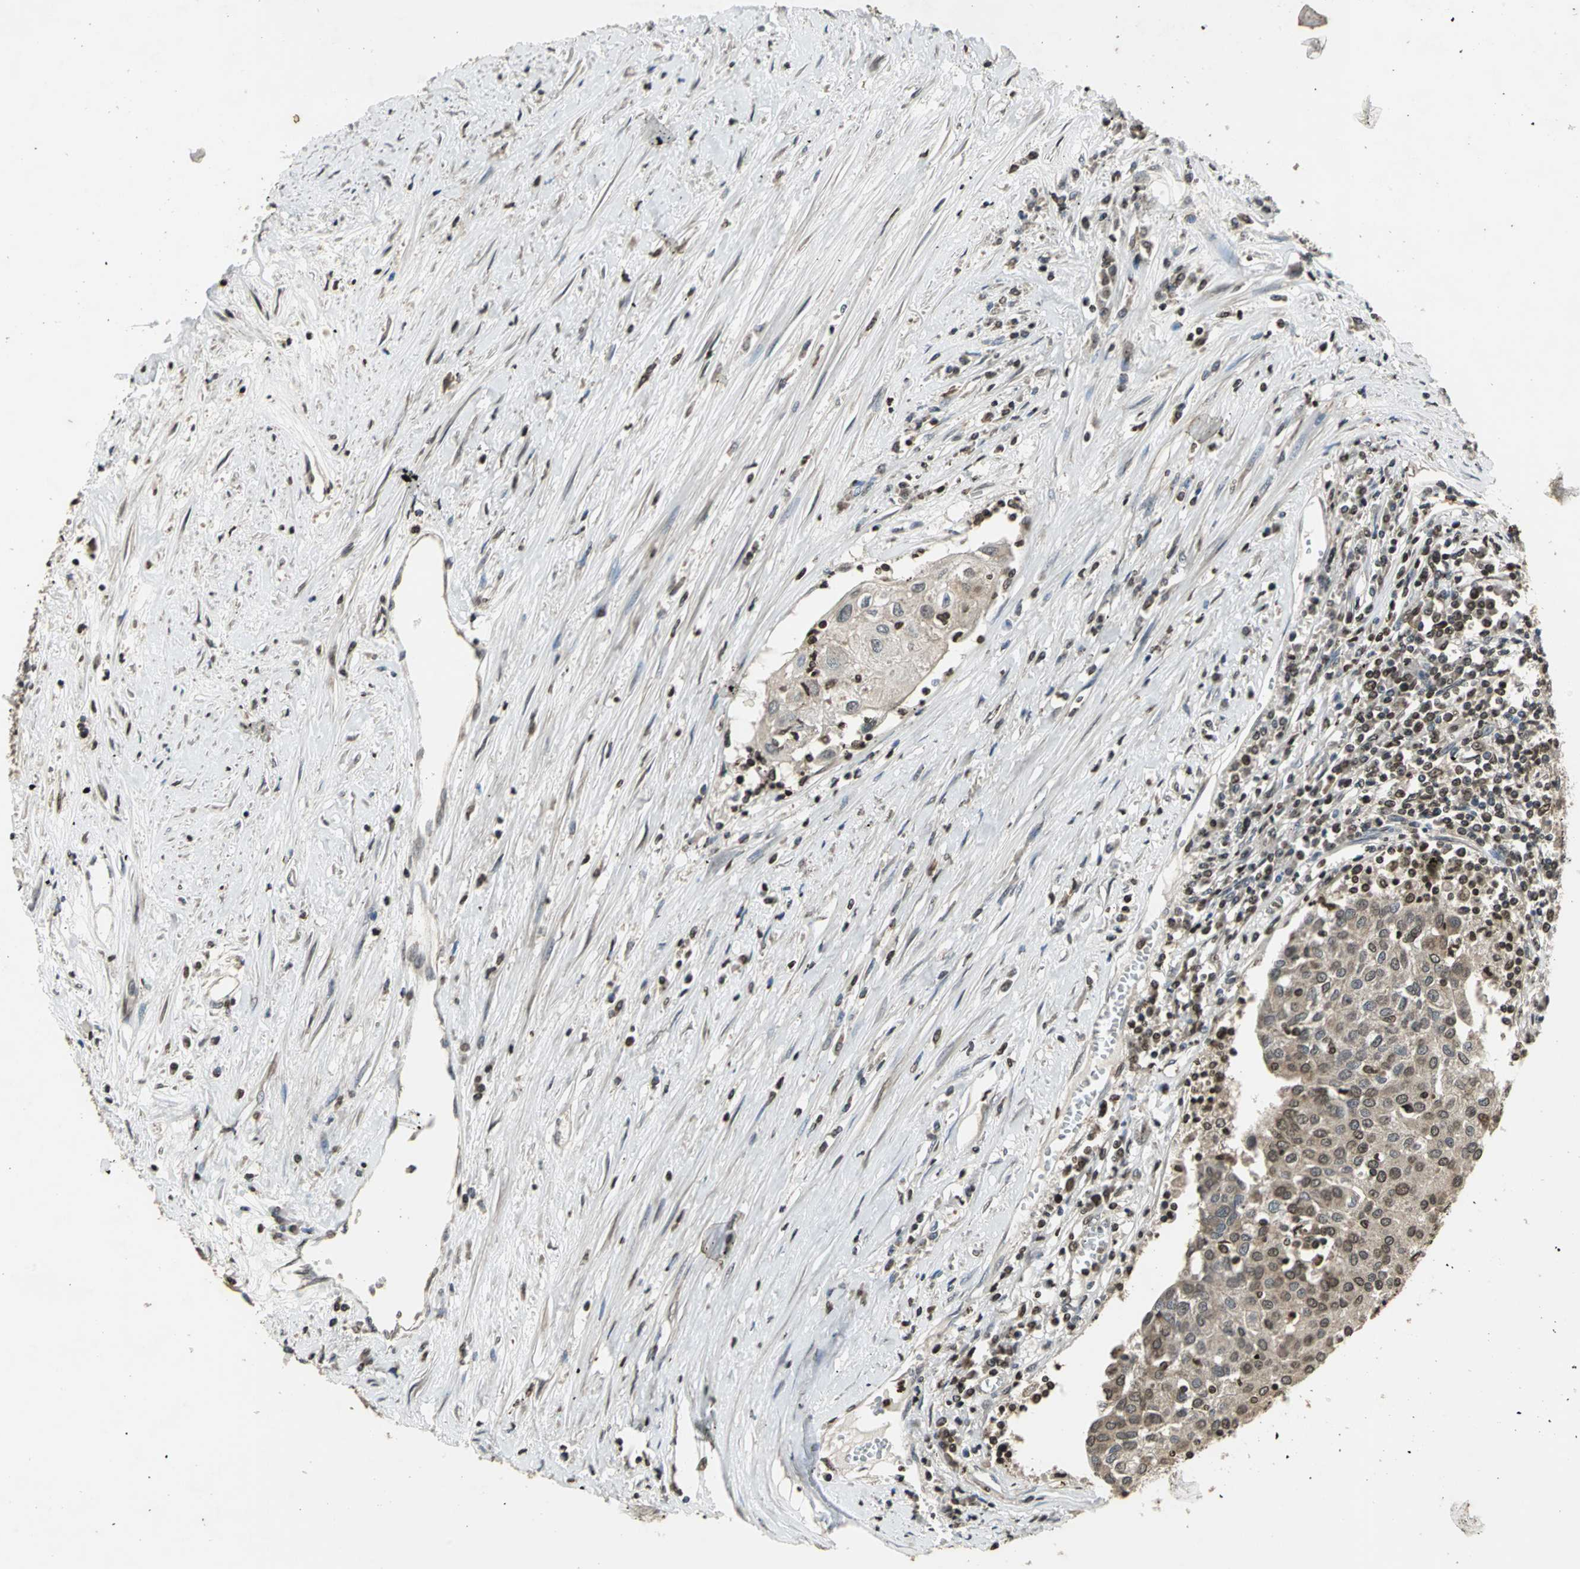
{"staining": {"intensity": "moderate", "quantity": ">75%", "location": "cytoplasmic/membranous,nuclear"}, "tissue": "urothelial cancer", "cell_type": "Tumor cells", "image_type": "cancer", "snomed": [{"axis": "morphology", "description": "Urothelial carcinoma, High grade"}, {"axis": "topography", "description": "Urinary bladder"}], "caption": "A histopathology image showing moderate cytoplasmic/membranous and nuclear positivity in approximately >75% of tumor cells in urothelial cancer, as visualized by brown immunohistochemical staining.", "gene": "AHR", "patient": {"sex": "female", "age": 85}}